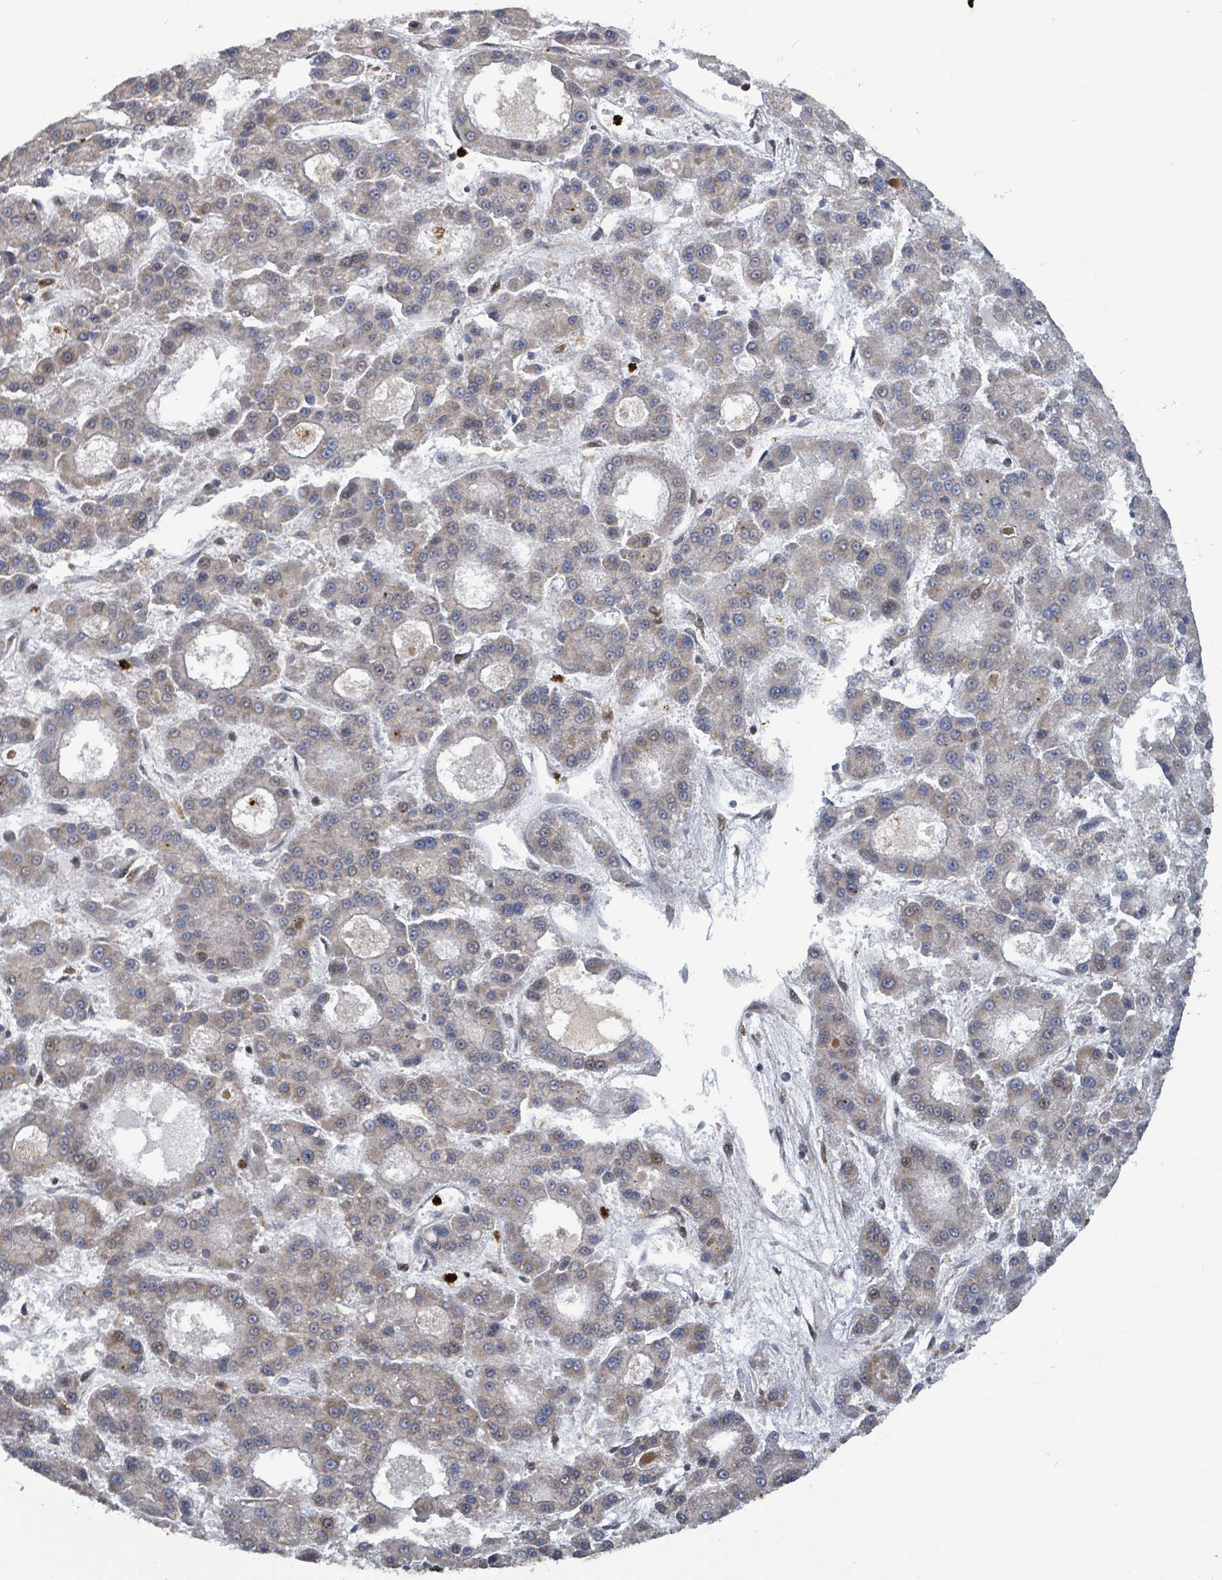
{"staining": {"intensity": "weak", "quantity": "<25%", "location": "cytoplasmic/membranous"}, "tissue": "liver cancer", "cell_type": "Tumor cells", "image_type": "cancer", "snomed": [{"axis": "morphology", "description": "Carcinoma, Hepatocellular, NOS"}, {"axis": "topography", "description": "Liver"}], "caption": "DAB (3,3'-diaminobenzidine) immunohistochemical staining of human liver hepatocellular carcinoma displays no significant staining in tumor cells. Brightfield microscopy of immunohistochemistry stained with DAB (3,3'-diaminobenzidine) (brown) and hematoxylin (blue), captured at high magnification.", "gene": "COQ6", "patient": {"sex": "male", "age": 70}}